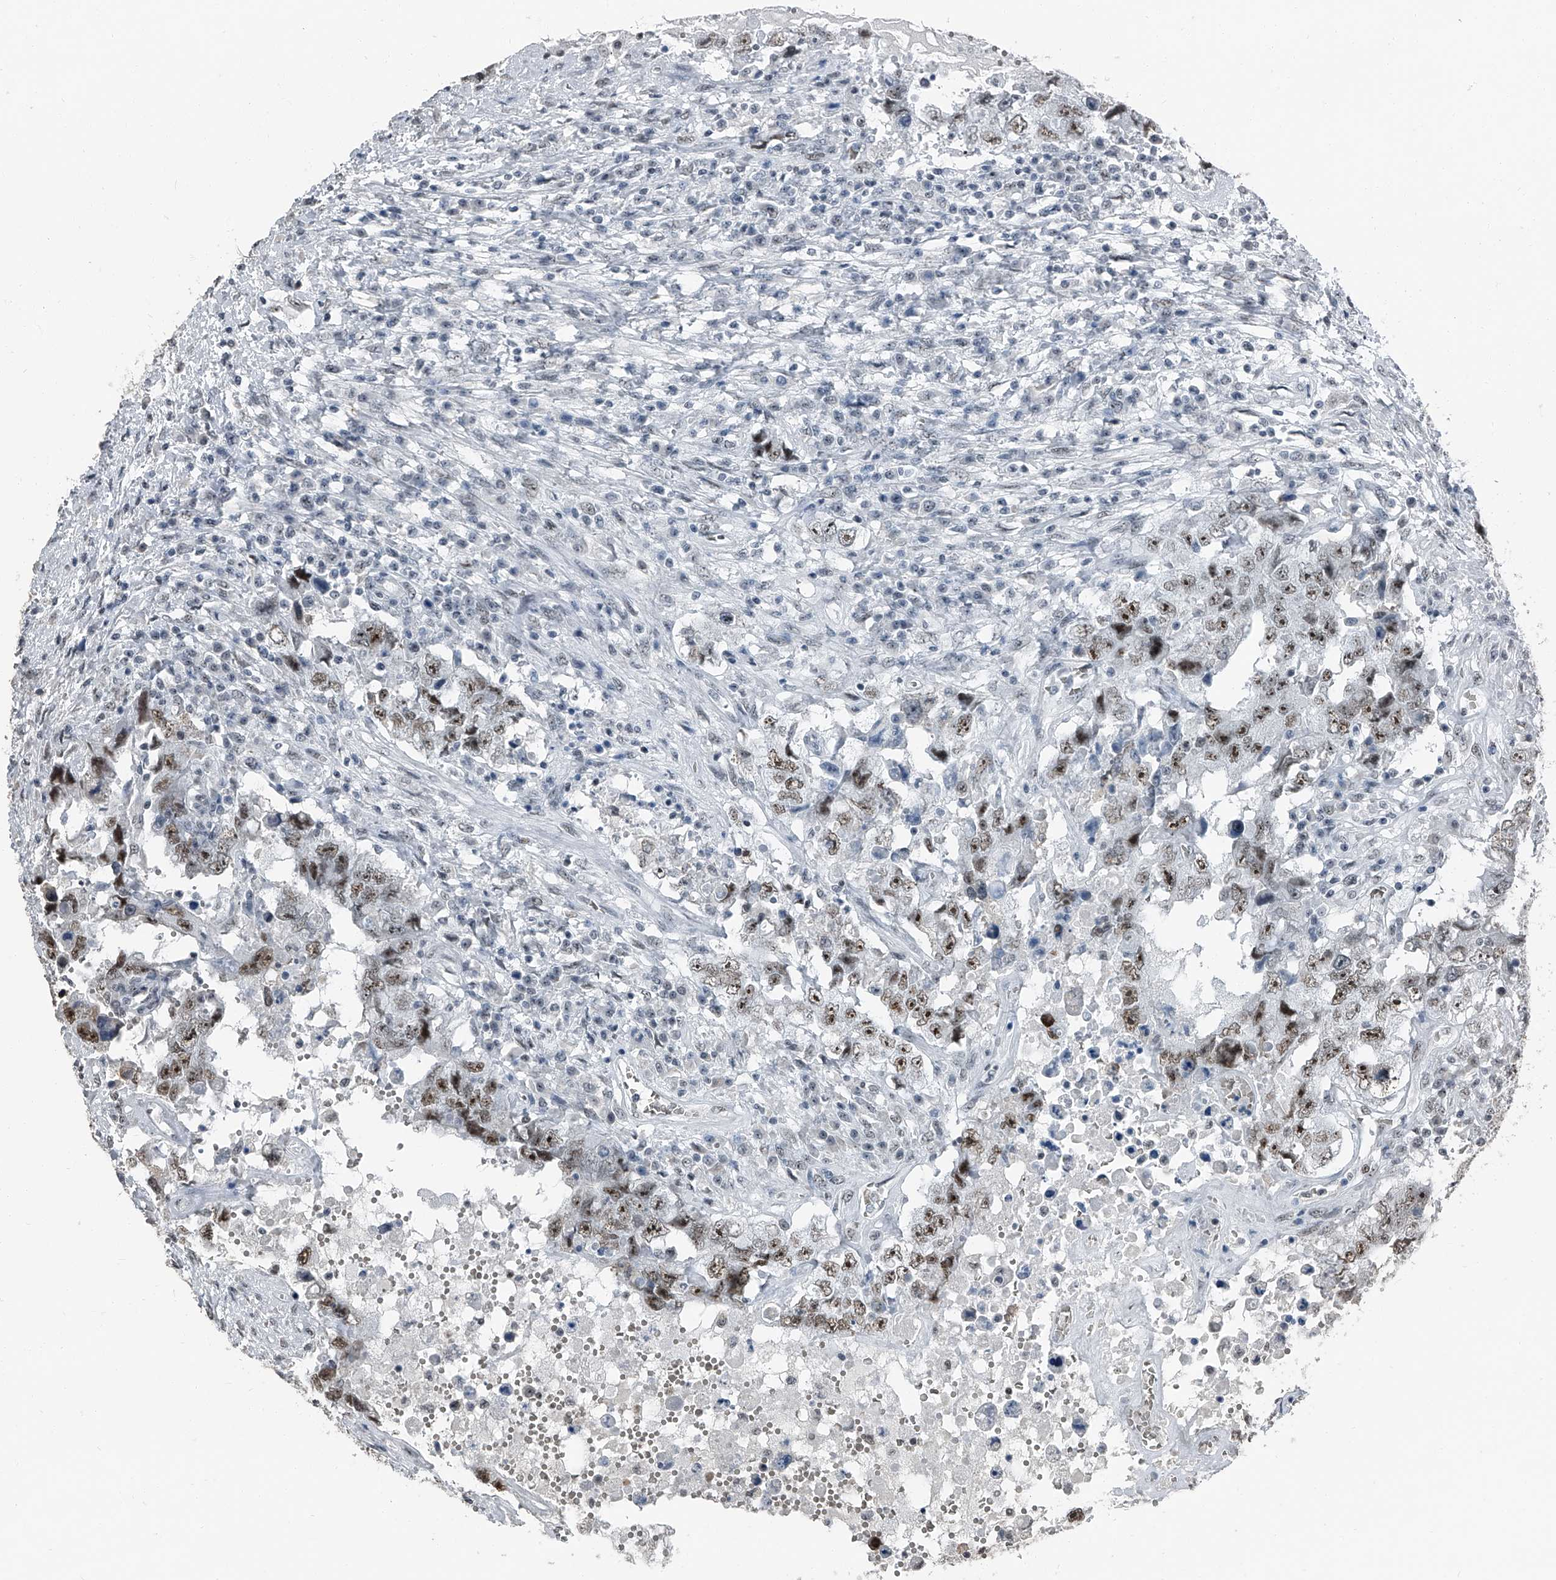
{"staining": {"intensity": "moderate", "quantity": ">75%", "location": "nuclear"}, "tissue": "testis cancer", "cell_type": "Tumor cells", "image_type": "cancer", "snomed": [{"axis": "morphology", "description": "Carcinoma, Embryonal, NOS"}, {"axis": "topography", "description": "Testis"}], "caption": "Immunohistochemistry (IHC) photomicrograph of neoplastic tissue: human embryonal carcinoma (testis) stained using IHC demonstrates medium levels of moderate protein expression localized specifically in the nuclear of tumor cells, appearing as a nuclear brown color.", "gene": "TCOF1", "patient": {"sex": "male", "age": 26}}